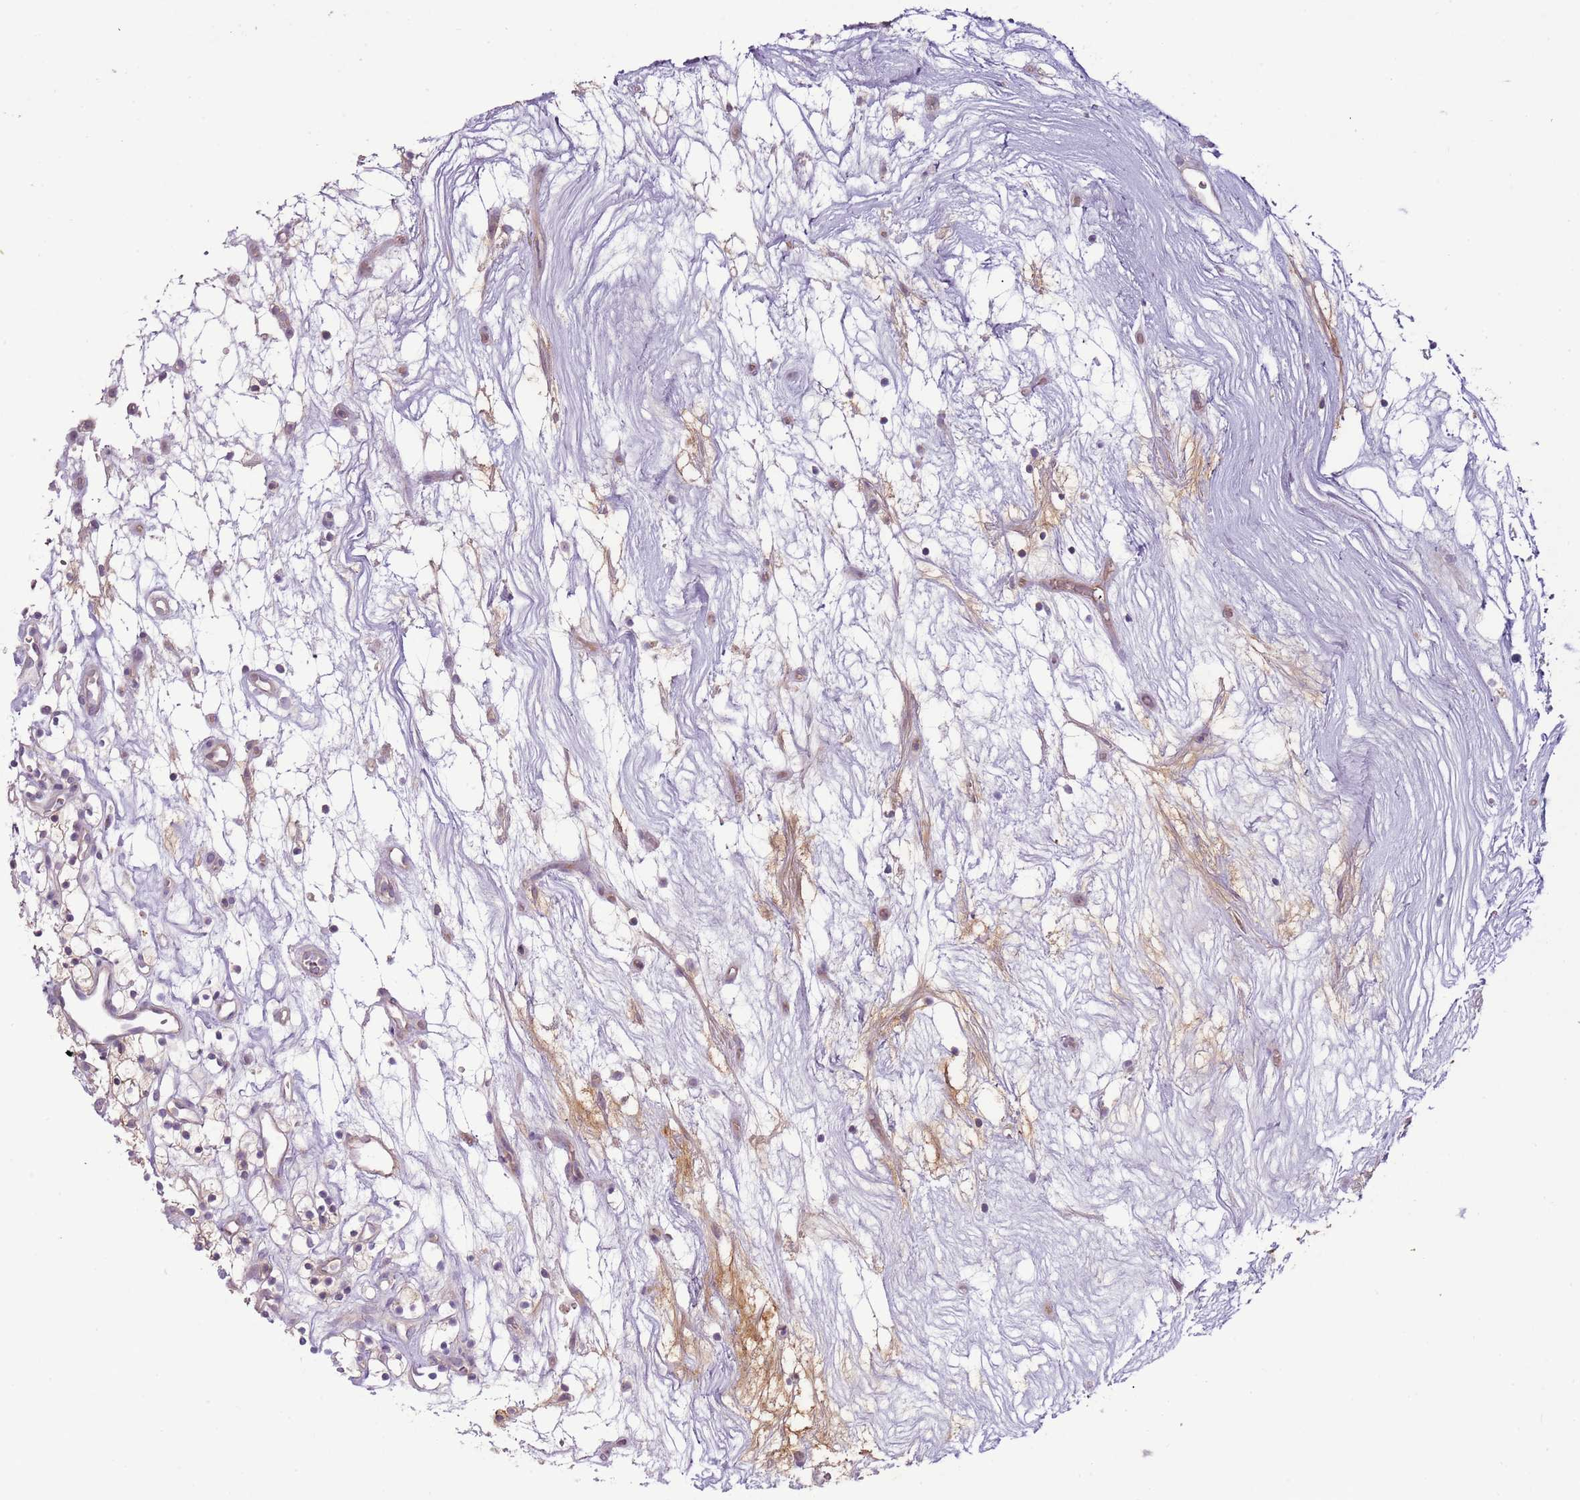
{"staining": {"intensity": "weak", "quantity": "<25%", "location": "cytoplasmic/membranous"}, "tissue": "renal cancer", "cell_type": "Tumor cells", "image_type": "cancer", "snomed": [{"axis": "morphology", "description": "Adenocarcinoma, NOS"}, {"axis": "topography", "description": "Kidney"}], "caption": "High magnification brightfield microscopy of renal adenocarcinoma stained with DAB (3,3'-diaminobenzidine) (brown) and counterstained with hematoxylin (blue): tumor cells show no significant staining.", "gene": "DTD2", "patient": {"sex": "female", "age": 57}}